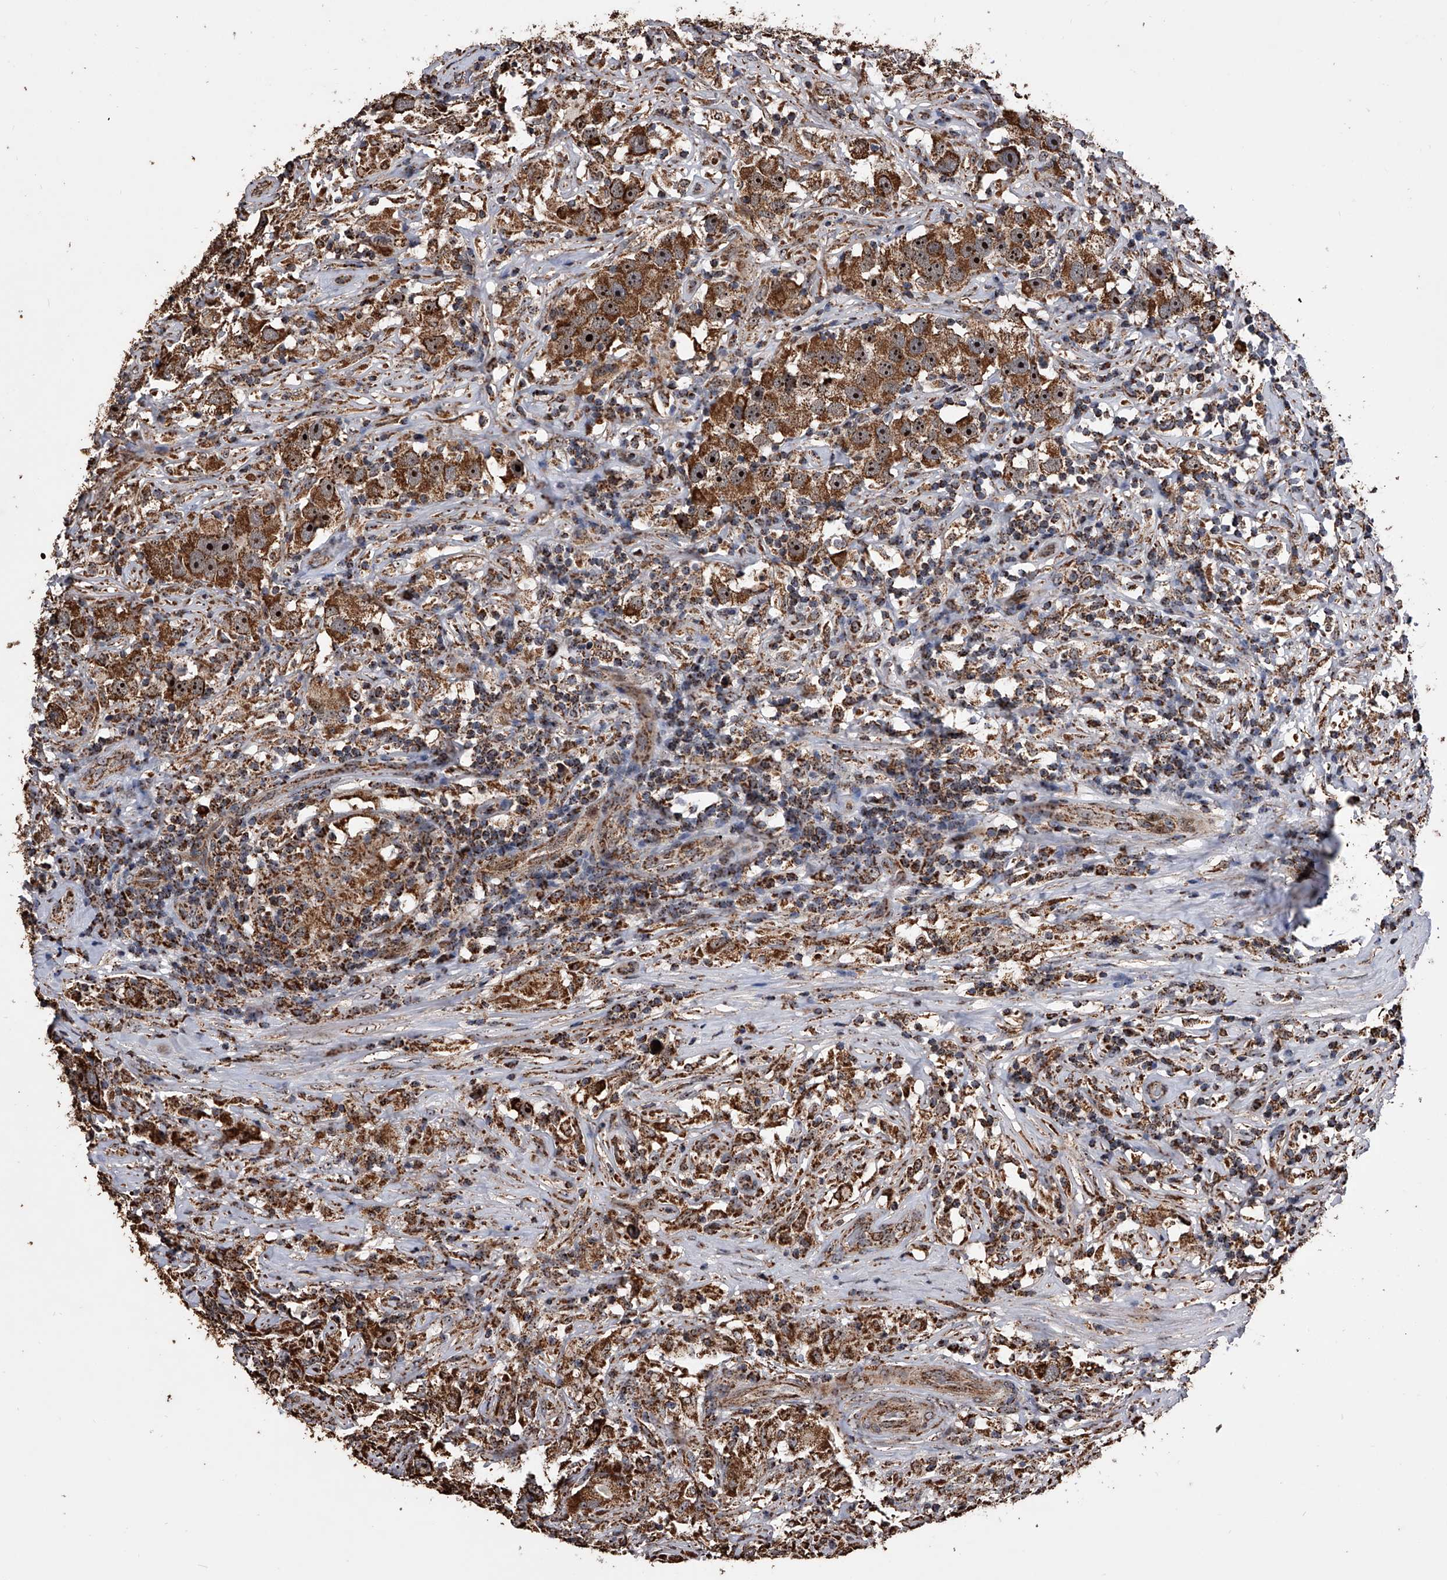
{"staining": {"intensity": "strong", "quantity": ">75%", "location": "cytoplasmic/membranous,nuclear"}, "tissue": "testis cancer", "cell_type": "Tumor cells", "image_type": "cancer", "snomed": [{"axis": "morphology", "description": "Seminoma, NOS"}, {"axis": "topography", "description": "Testis"}], "caption": "Immunohistochemistry (IHC) of human testis cancer displays high levels of strong cytoplasmic/membranous and nuclear expression in approximately >75% of tumor cells.", "gene": "SMPDL3A", "patient": {"sex": "male", "age": 49}}